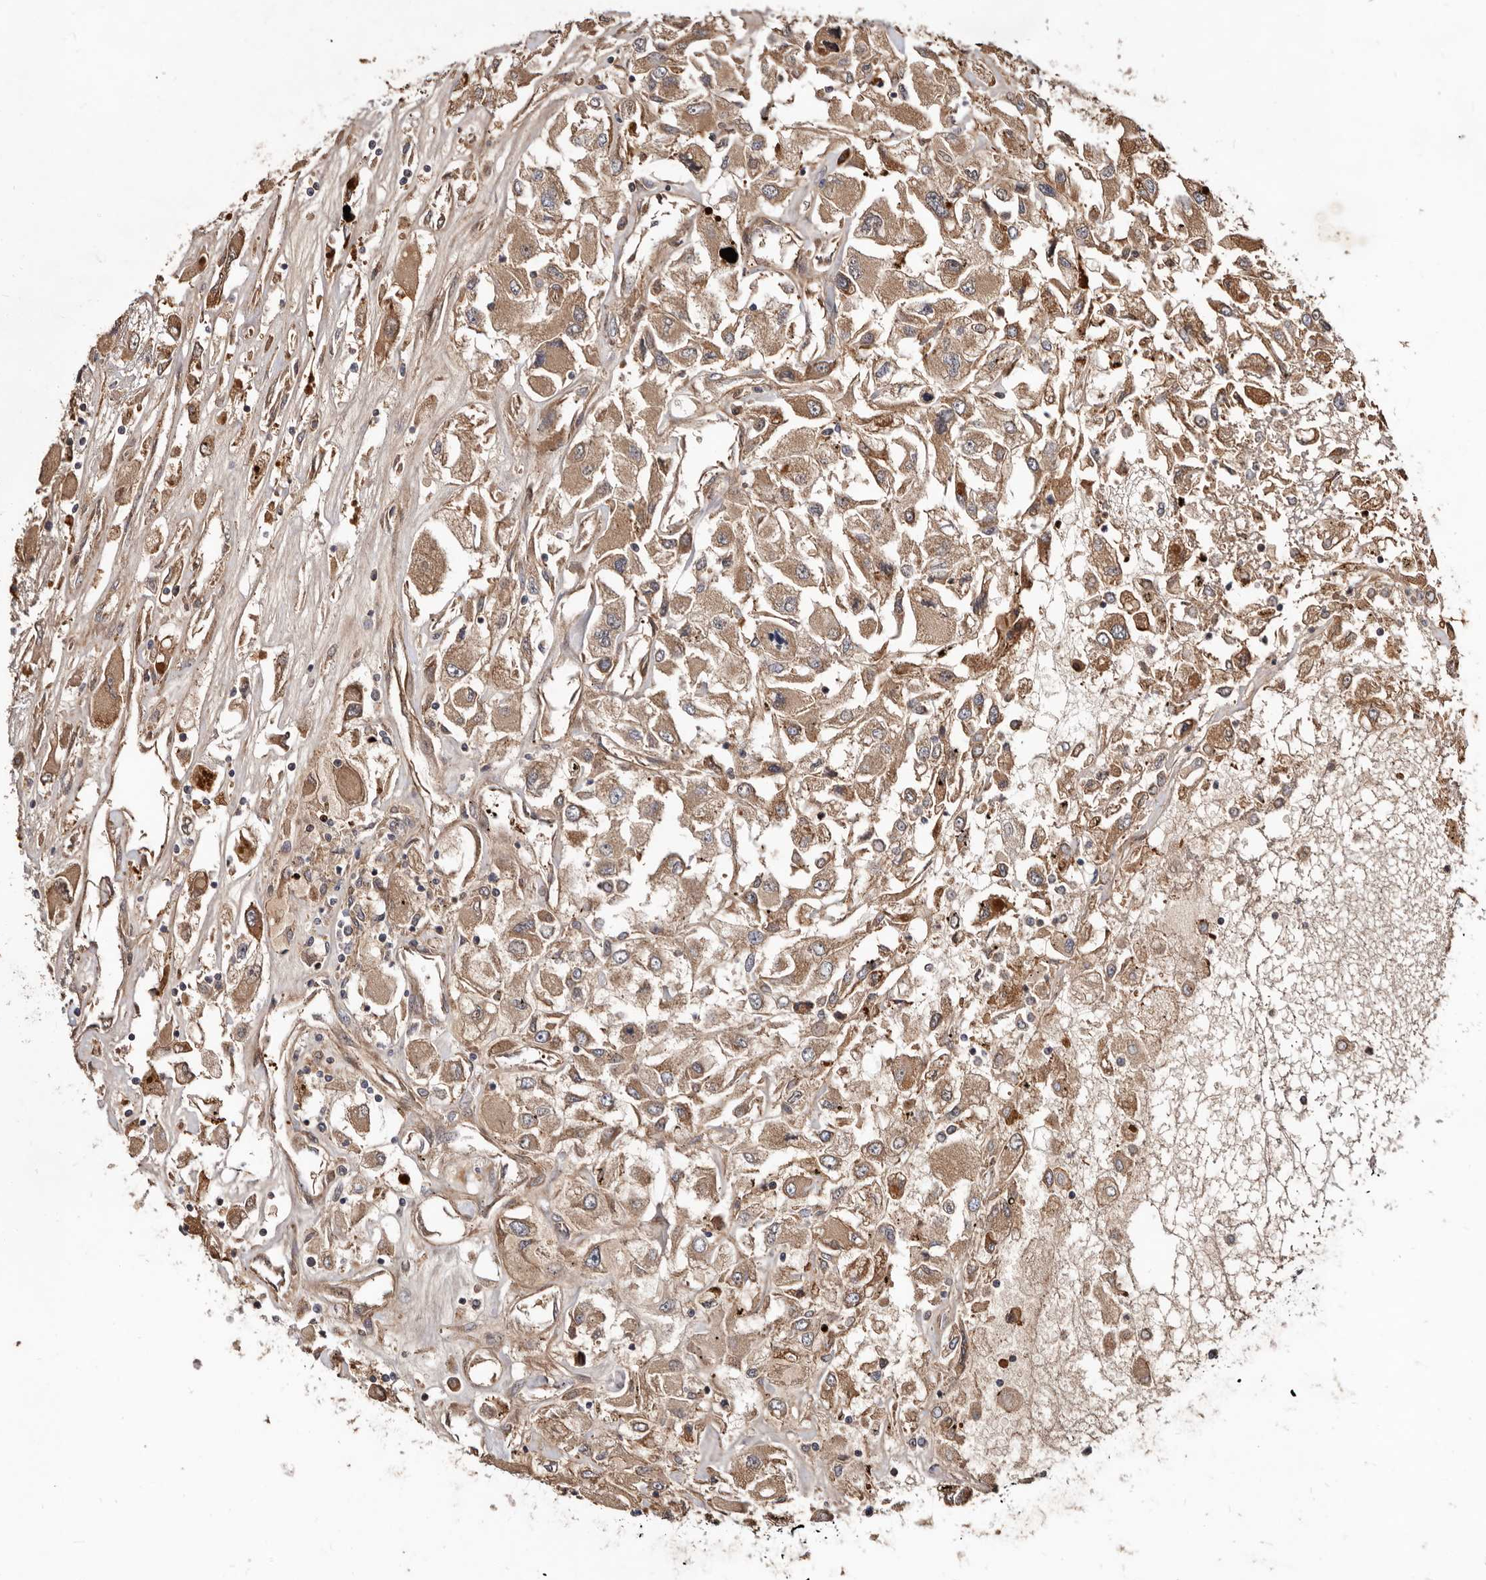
{"staining": {"intensity": "moderate", "quantity": ">75%", "location": "cytoplasmic/membranous"}, "tissue": "renal cancer", "cell_type": "Tumor cells", "image_type": "cancer", "snomed": [{"axis": "morphology", "description": "Adenocarcinoma, NOS"}, {"axis": "topography", "description": "Kidney"}], "caption": "Protein expression by IHC reveals moderate cytoplasmic/membranous positivity in about >75% of tumor cells in renal cancer.", "gene": "WEE2", "patient": {"sex": "female", "age": 52}}